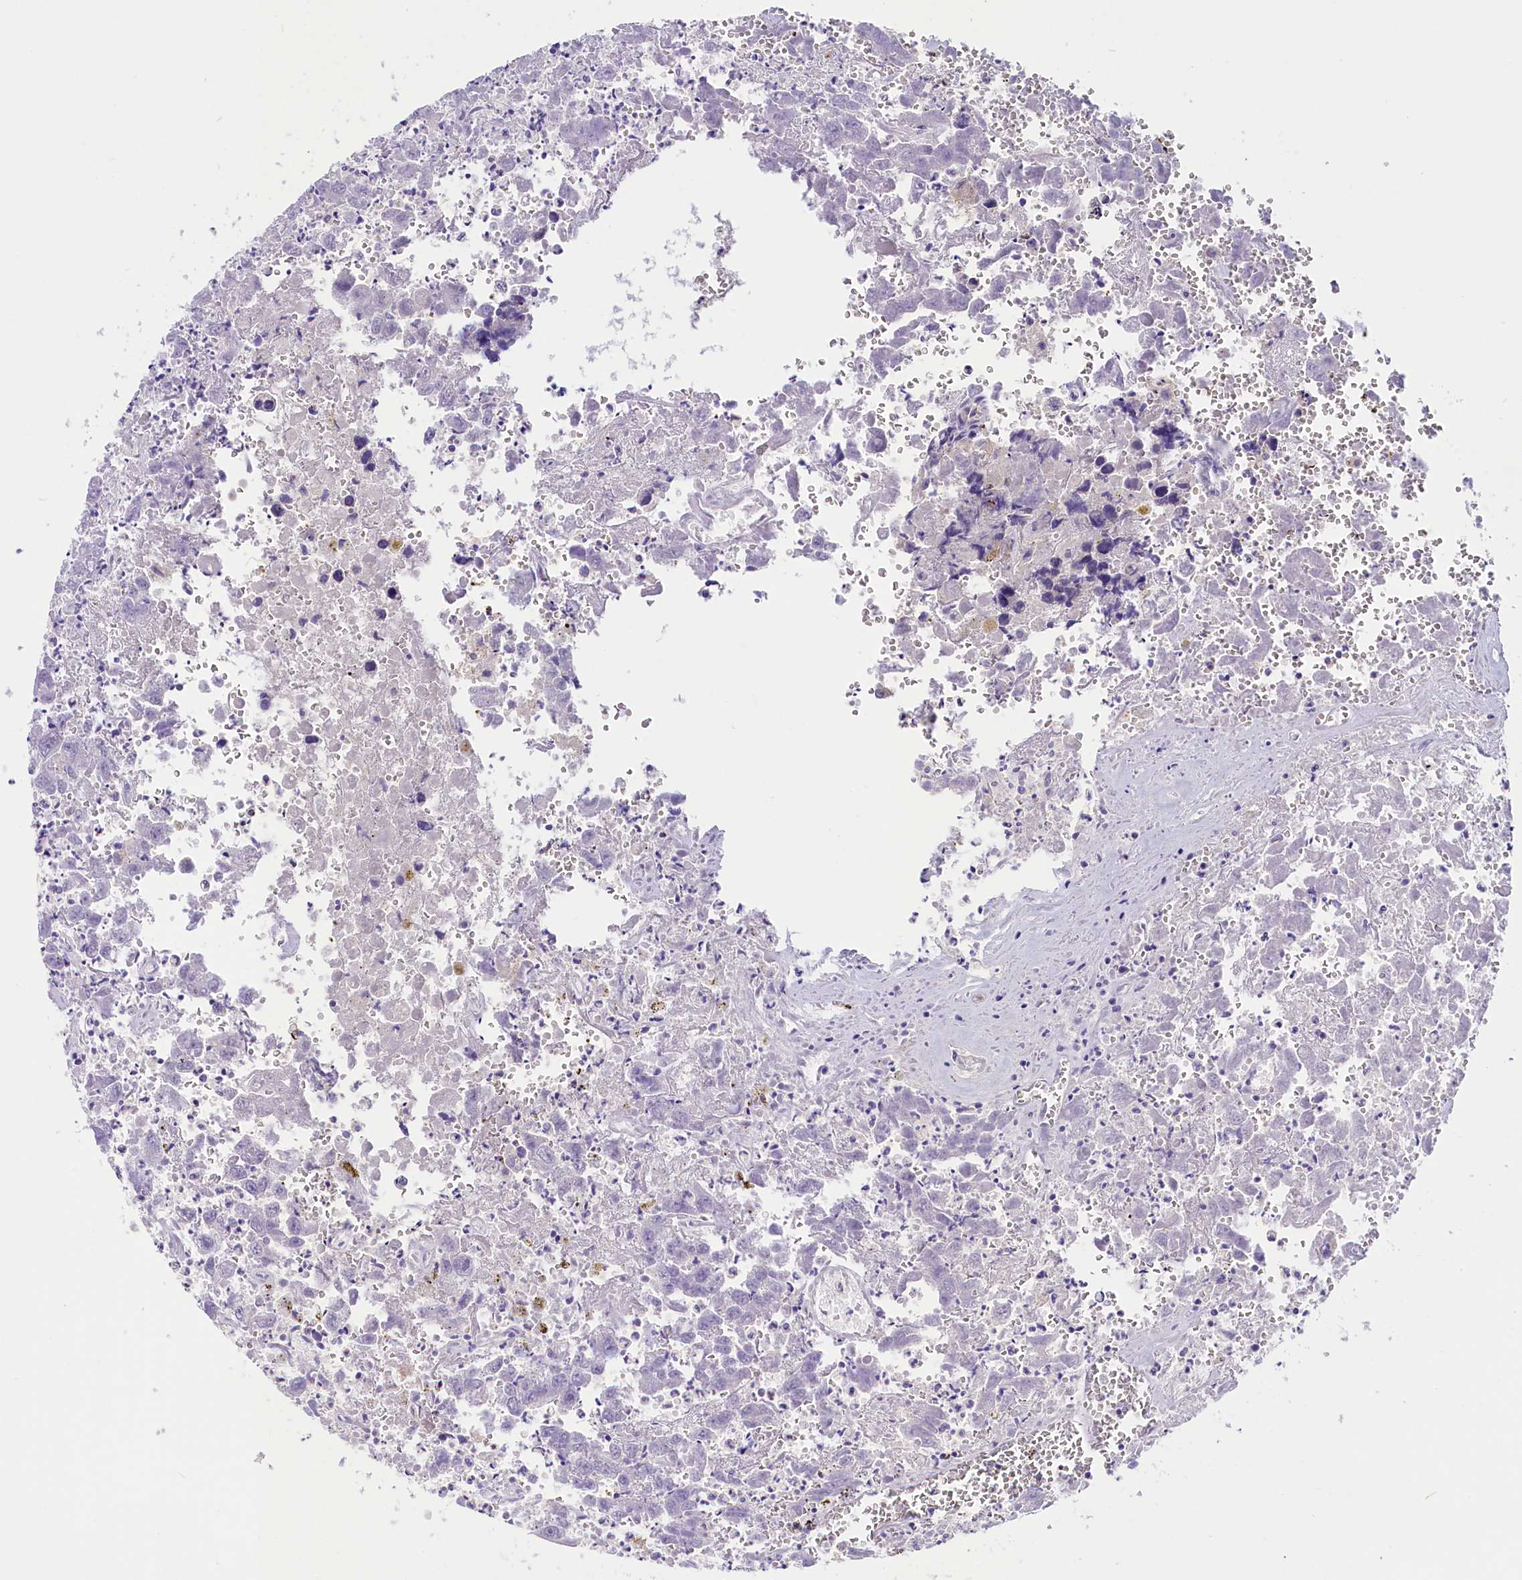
{"staining": {"intensity": "negative", "quantity": "none", "location": "none"}, "tissue": "testis cancer", "cell_type": "Tumor cells", "image_type": "cancer", "snomed": [{"axis": "morphology", "description": "Carcinoma, Embryonal, NOS"}, {"axis": "topography", "description": "Testis"}], "caption": "Testis cancer was stained to show a protein in brown. There is no significant expression in tumor cells.", "gene": "CD99L2", "patient": {"sex": "male", "age": 31}}